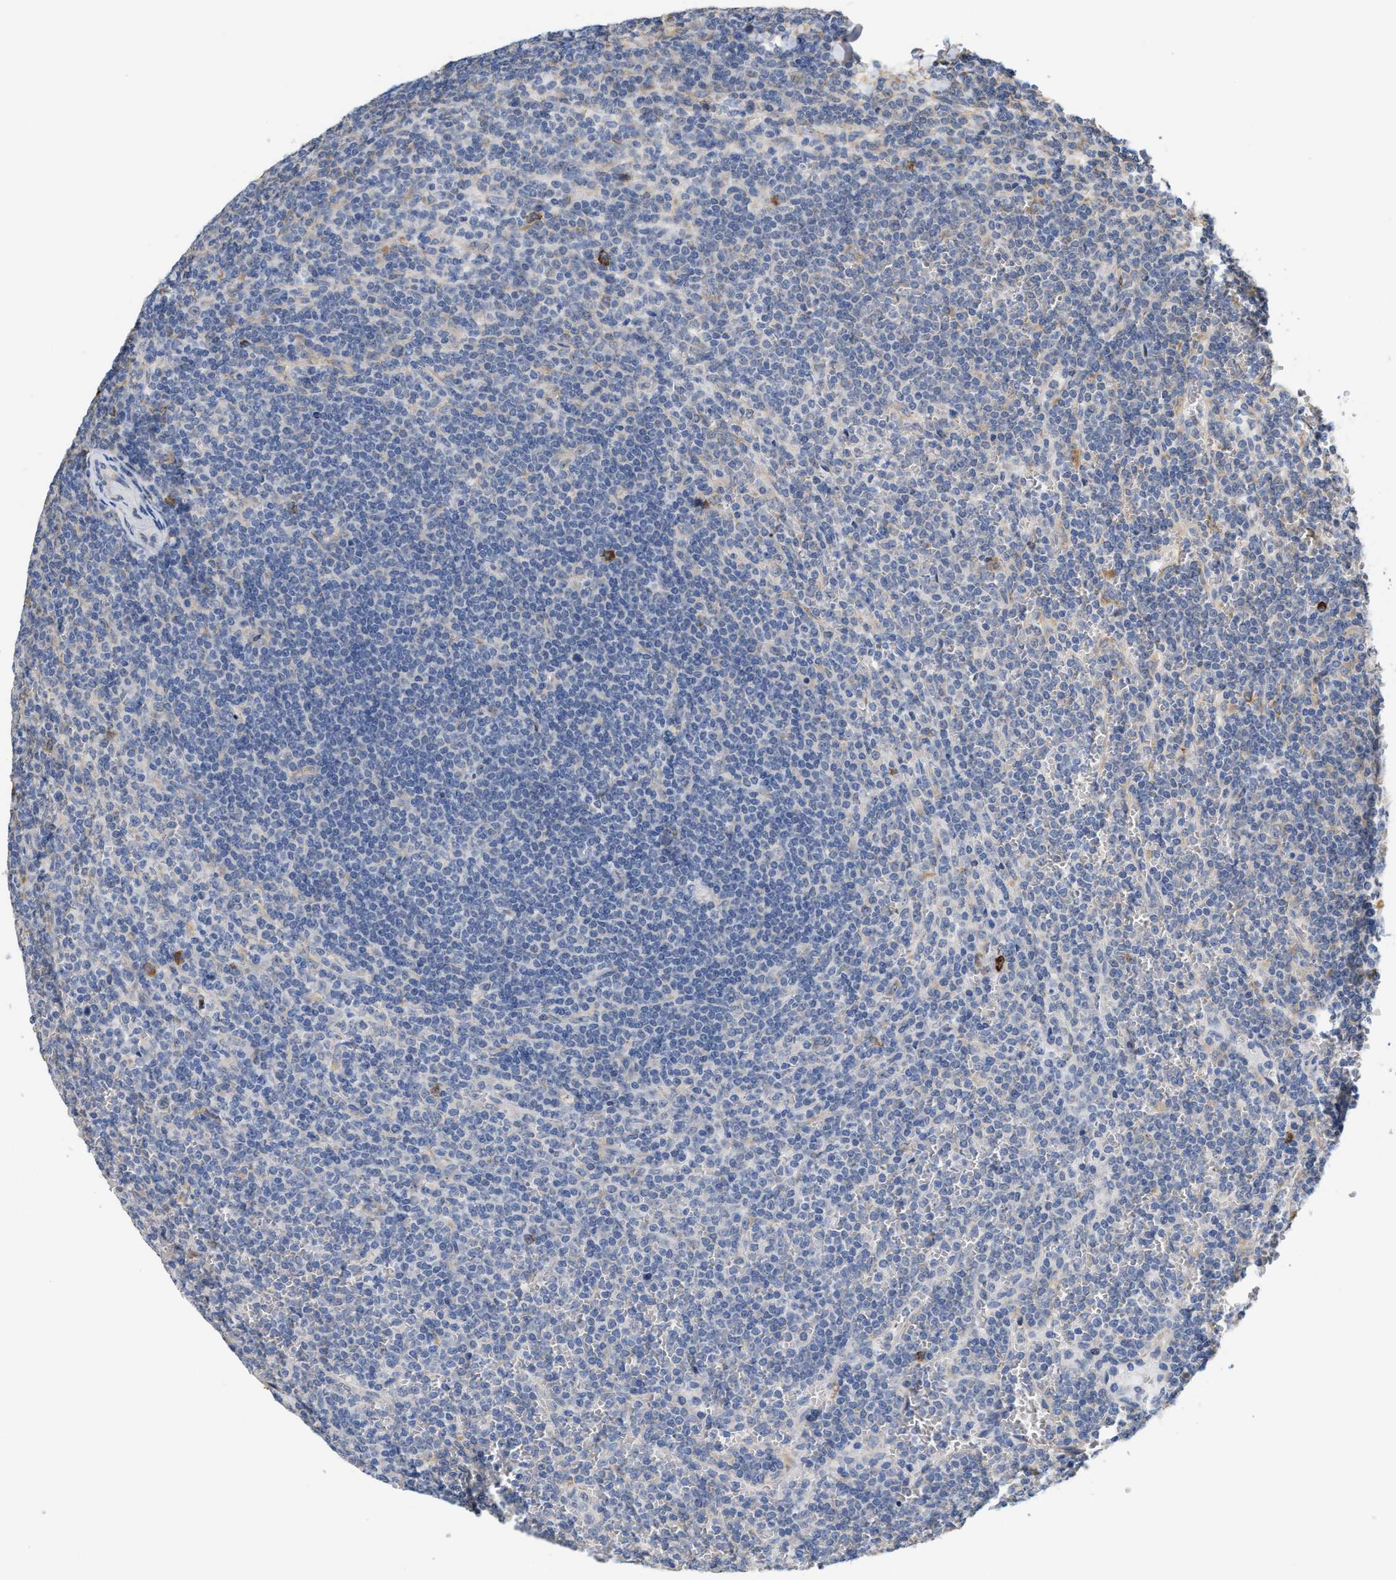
{"staining": {"intensity": "negative", "quantity": "none", "location": "none"}, "tissue": "lymphoma", "cell_type": "Tumor cells", "image_type": "cancer", "snomed": [{"axis": "morphology", "description": "Malignant lymphoma, non-Hodgkin's type, Low grade"}, {"axis": "topography", "description": "Spleen"}], "caption": "The micrograph demonstrates no significant expression in tumor cells of lymphoma.", "gene": "RYR2", "patient": {"sex": "female", "age": 19}}